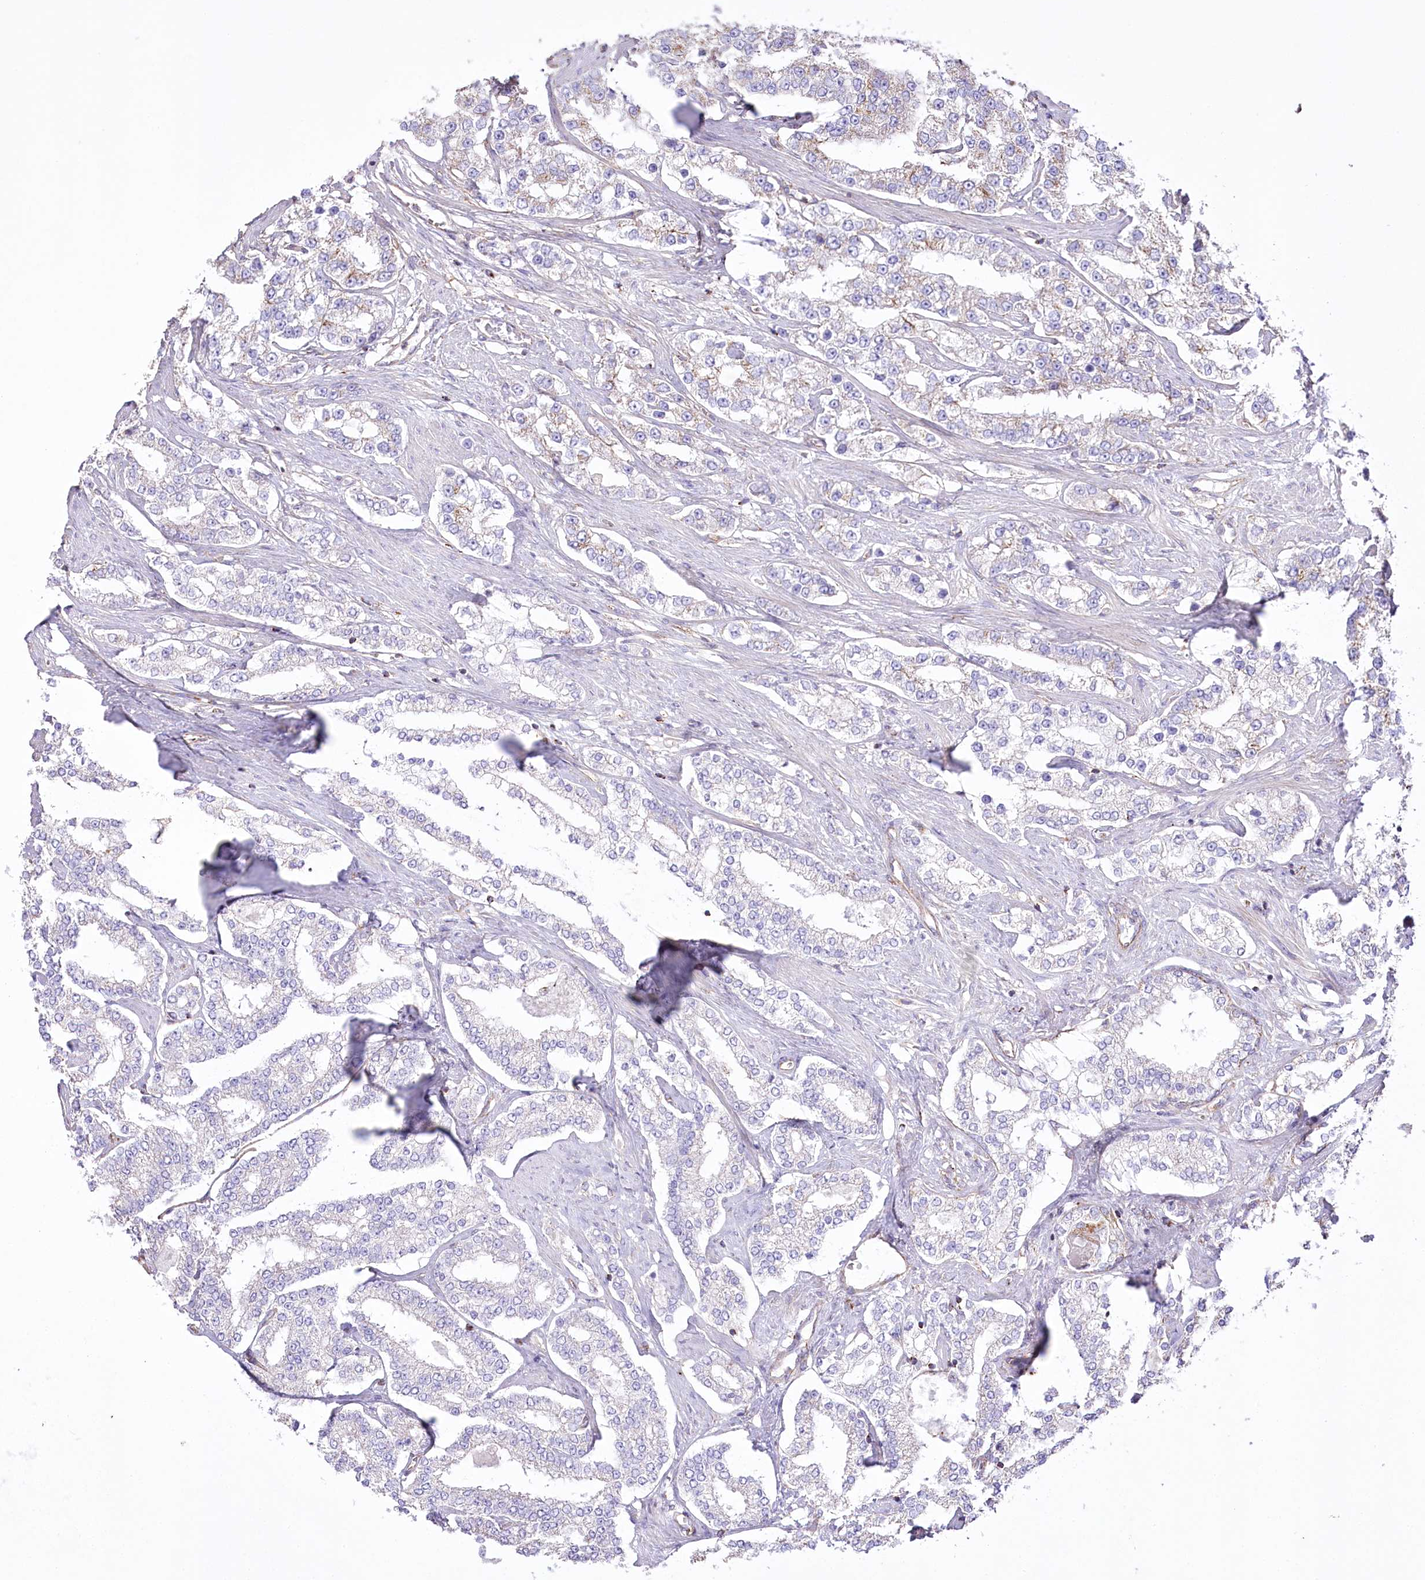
{"staining": {"intensity": "moderate", "quantity": "<25%", "location": "cytoplasmic/membranous"}, "tissue": "prostate cancer", "cell_type": "Tumor cells", "image_type": "cancer", "snomed": [{"axis": "morphology", "description": "Normal tissue, NOS"}, {"axis": "morphology", "description": "Adenocarcinoma, High grade"}, {"axis": "topography", "description": "Prostate"}], "caption": "Protein positivity by IHC exhibits moderate cytoplasmic/membranous expression in approximately <25% of tumor cells in prostate cancer (adenocarcinoma (high-grade)). The staining is performed using DAB brown chromogen to label protein expression. The nuclei are counter-stained blue using hematoxylin.", "gene": "FAM216A", "patient": {"sex": "male", "age": 83}}